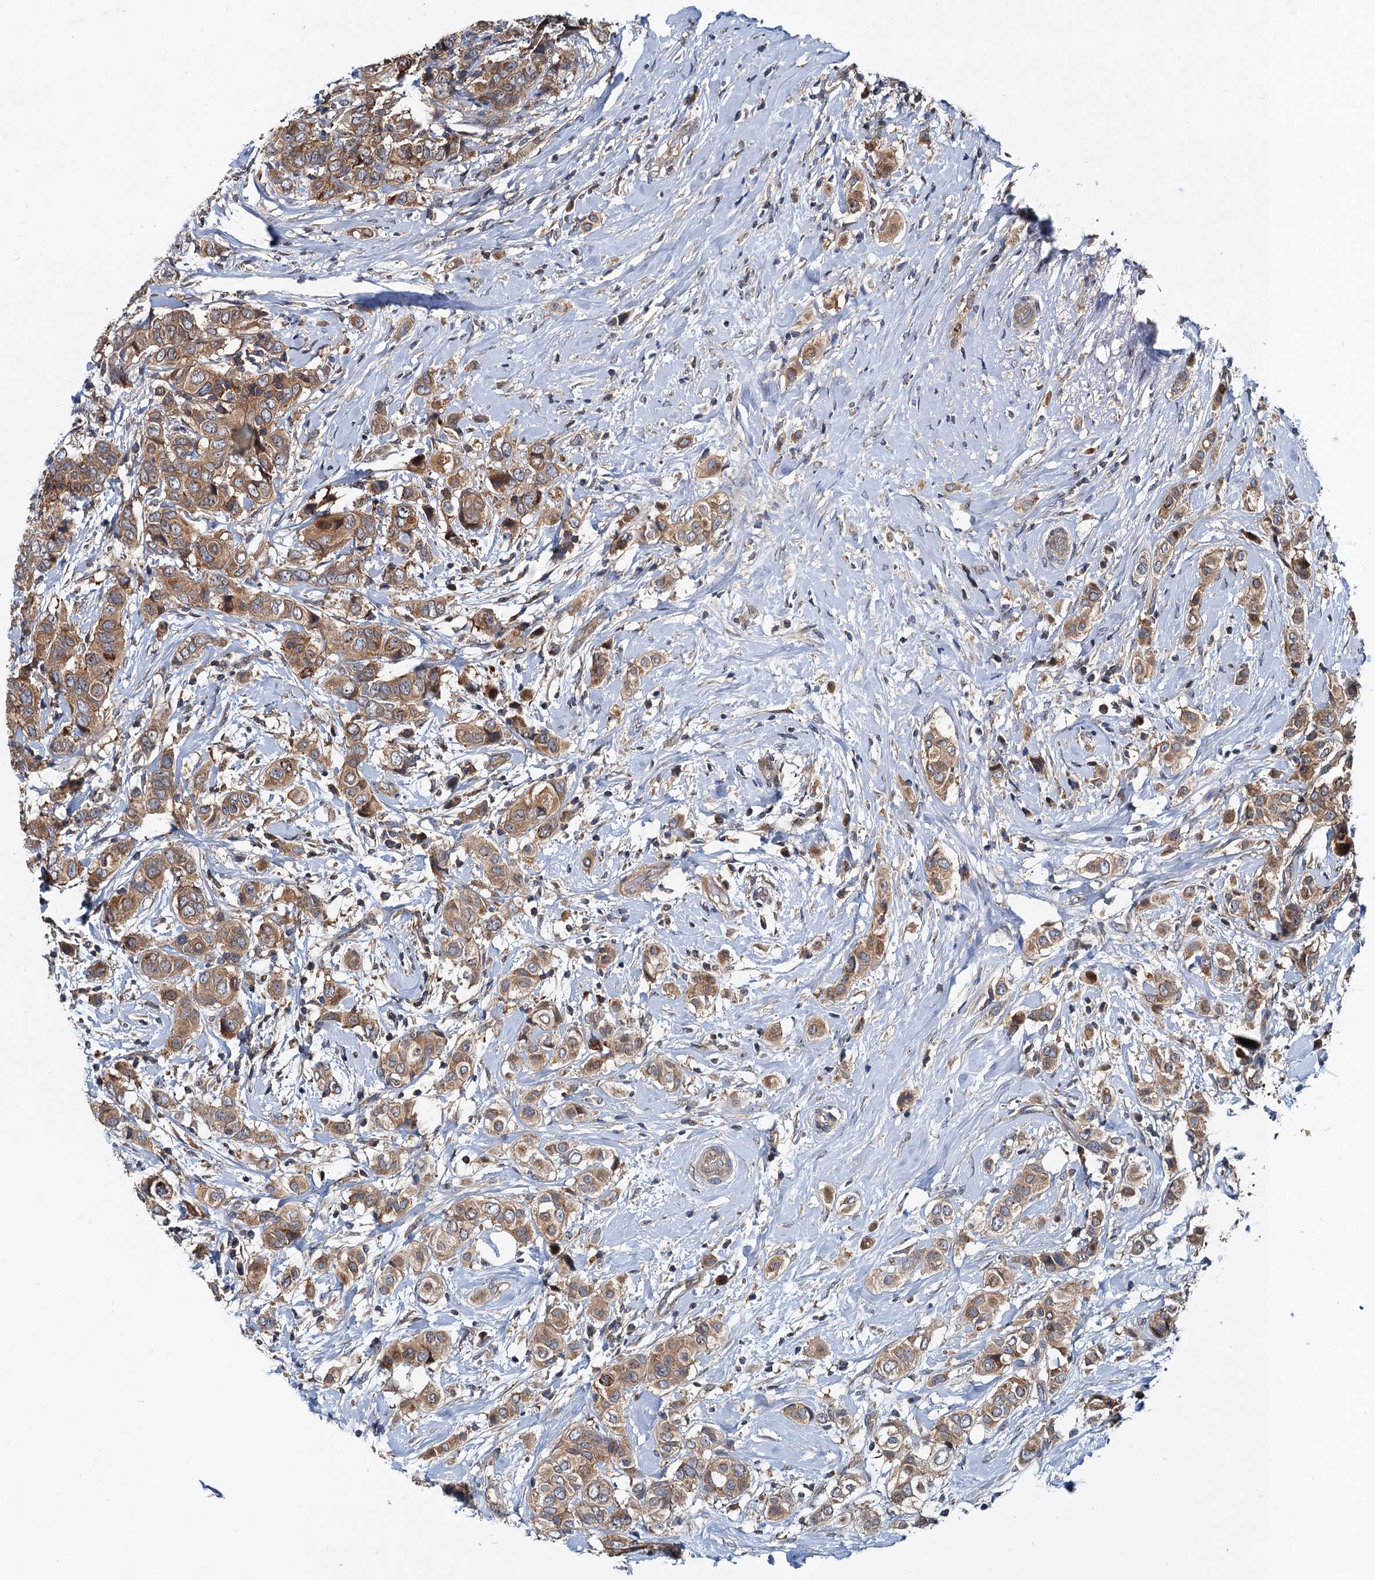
{"staining": {"intensity": "moderate", "quantity": ">75%", "location": "cytoplasmic/membranous"}, "tissue": "breast cancer", "cell_type": "Tumor cells", "image_type": "cancer", "snomed": [{"axis": "morphology", "description": "Lobular carcinoma"}, {"axis": "topography", "description": "Breast"}], "caption": "Protein analysis of breast cancer (lobular carcinoma) tissue exhibits moderate cytoplasmic/membranous staining in about >75% of tumor cells.", "gene": "EFL1", "patient": {"sex": "female", "age": 51}}